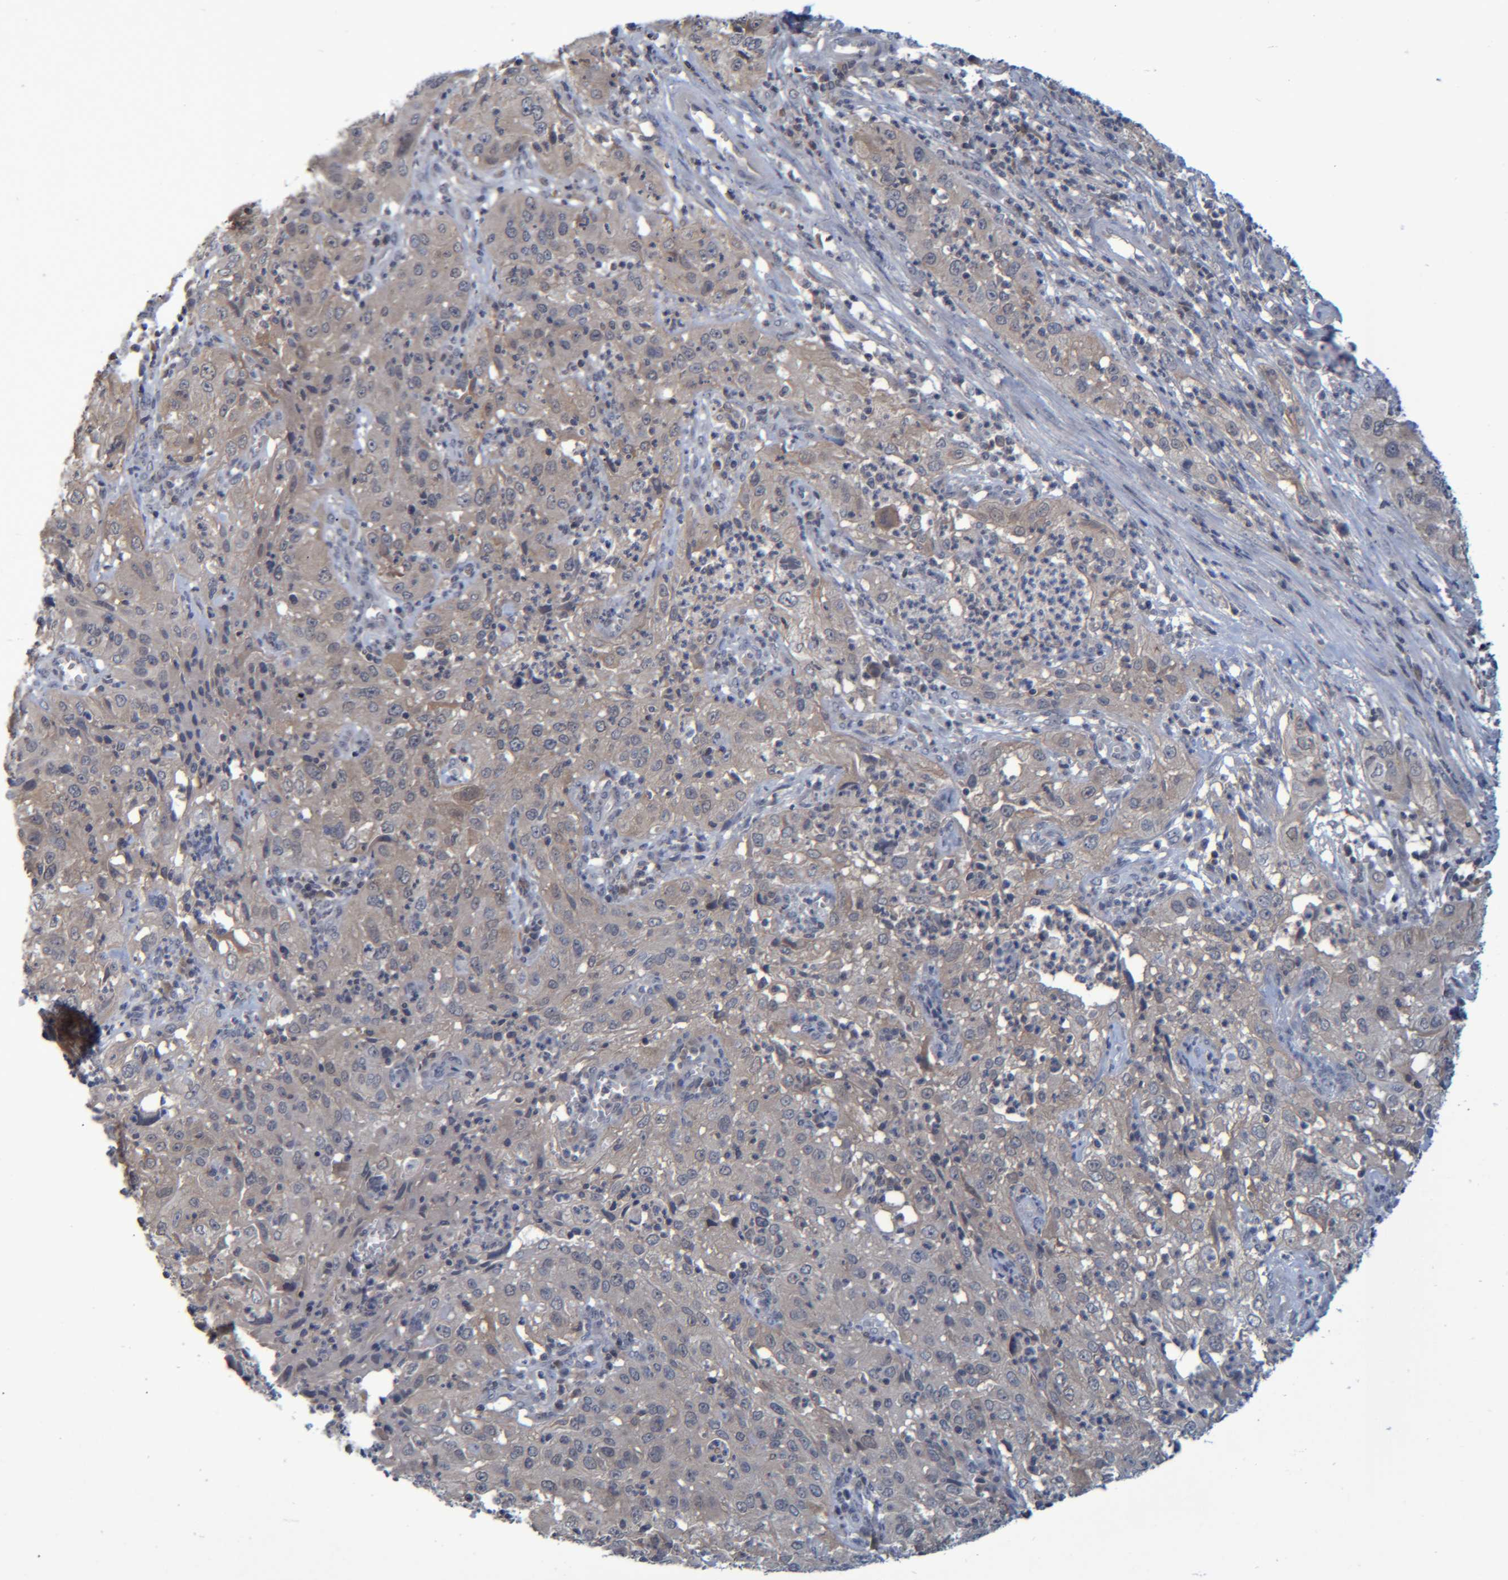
{"staining": {"intensity": "weak", "quantity": "25%-75%", "location": "cytoplasmic/membranous"}, "tissue": "cervical cancer", "cell_type": "Tumor cells", "image_type": "cancer", "snomed": [{"axis": "morphology", "description": "Squamous cell carcinoma, NOS"}, {"axis": "topography", "description": "Cervix"}], "caption": "Immunohistochemistry histopathology image of neoplastic tissue: human cervical cancer stained using immunohistochemistry exhibits low levels of weak protein expression localized specifically in the cytoplasmic/membranous of tumor cells, appearing as a cytoplasmic/membranous brown color.", "gene": "PCYT2", "patient": {"sex": "female", "age": 32}}